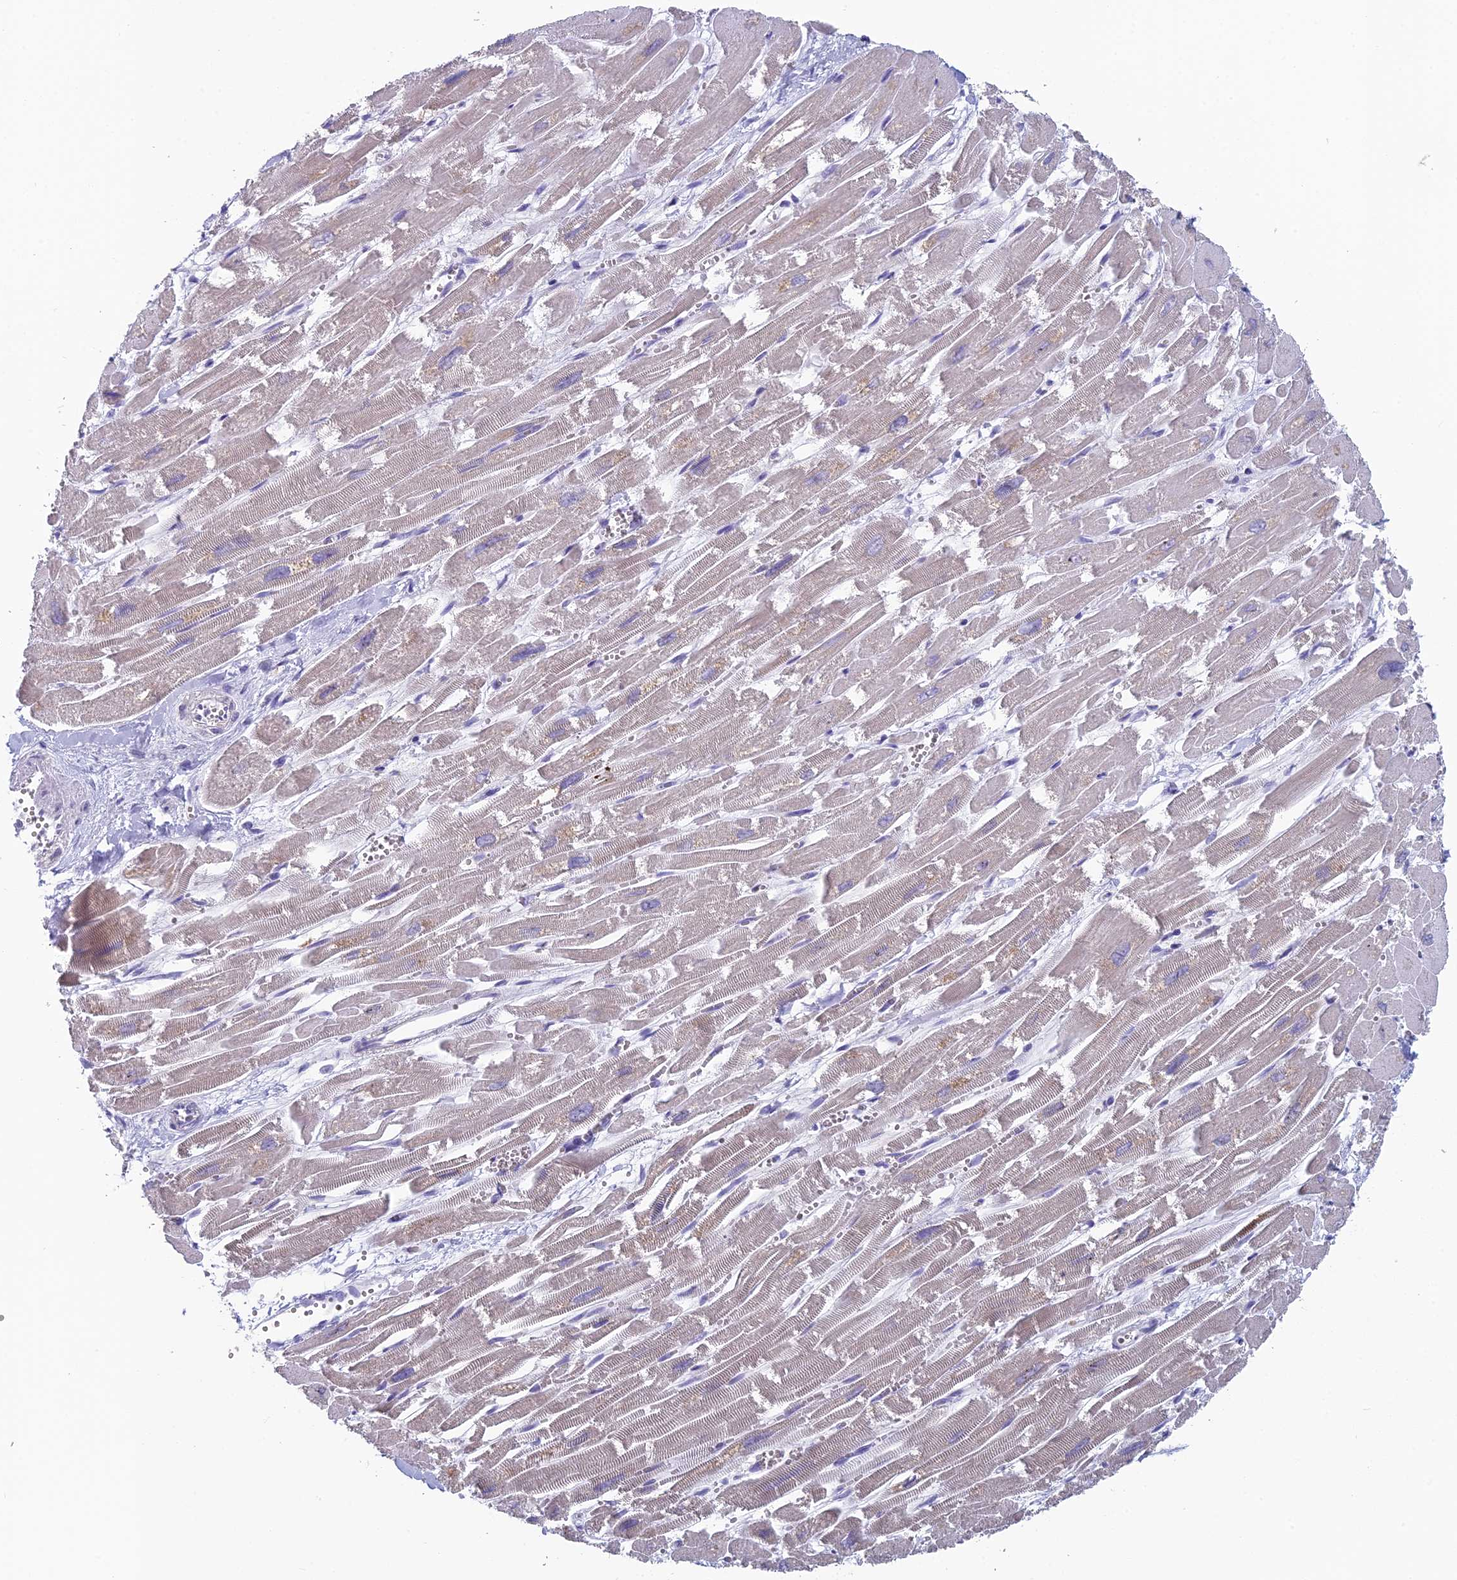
{"staining": {"intensity": "weak", "quantity": "<25%", "location": "cytoplasmic/membranous"}, "tissue": "heart muscle", "cell_type": "Cardiomyocytes", "image_type": "normal", "snomed": [{"axis": "morphology", "description": "Normal tissue, NOS"}, {"axis": "topography", "description": "Heart"}], "caption": "There is no significant expression in cardiomyocytes of heart muscle. (DAB (3,3'-diaminobenzidine) IHC, high magnification).", "gene": "MRI1", "patient": {"sex": "male", "age": 54}}